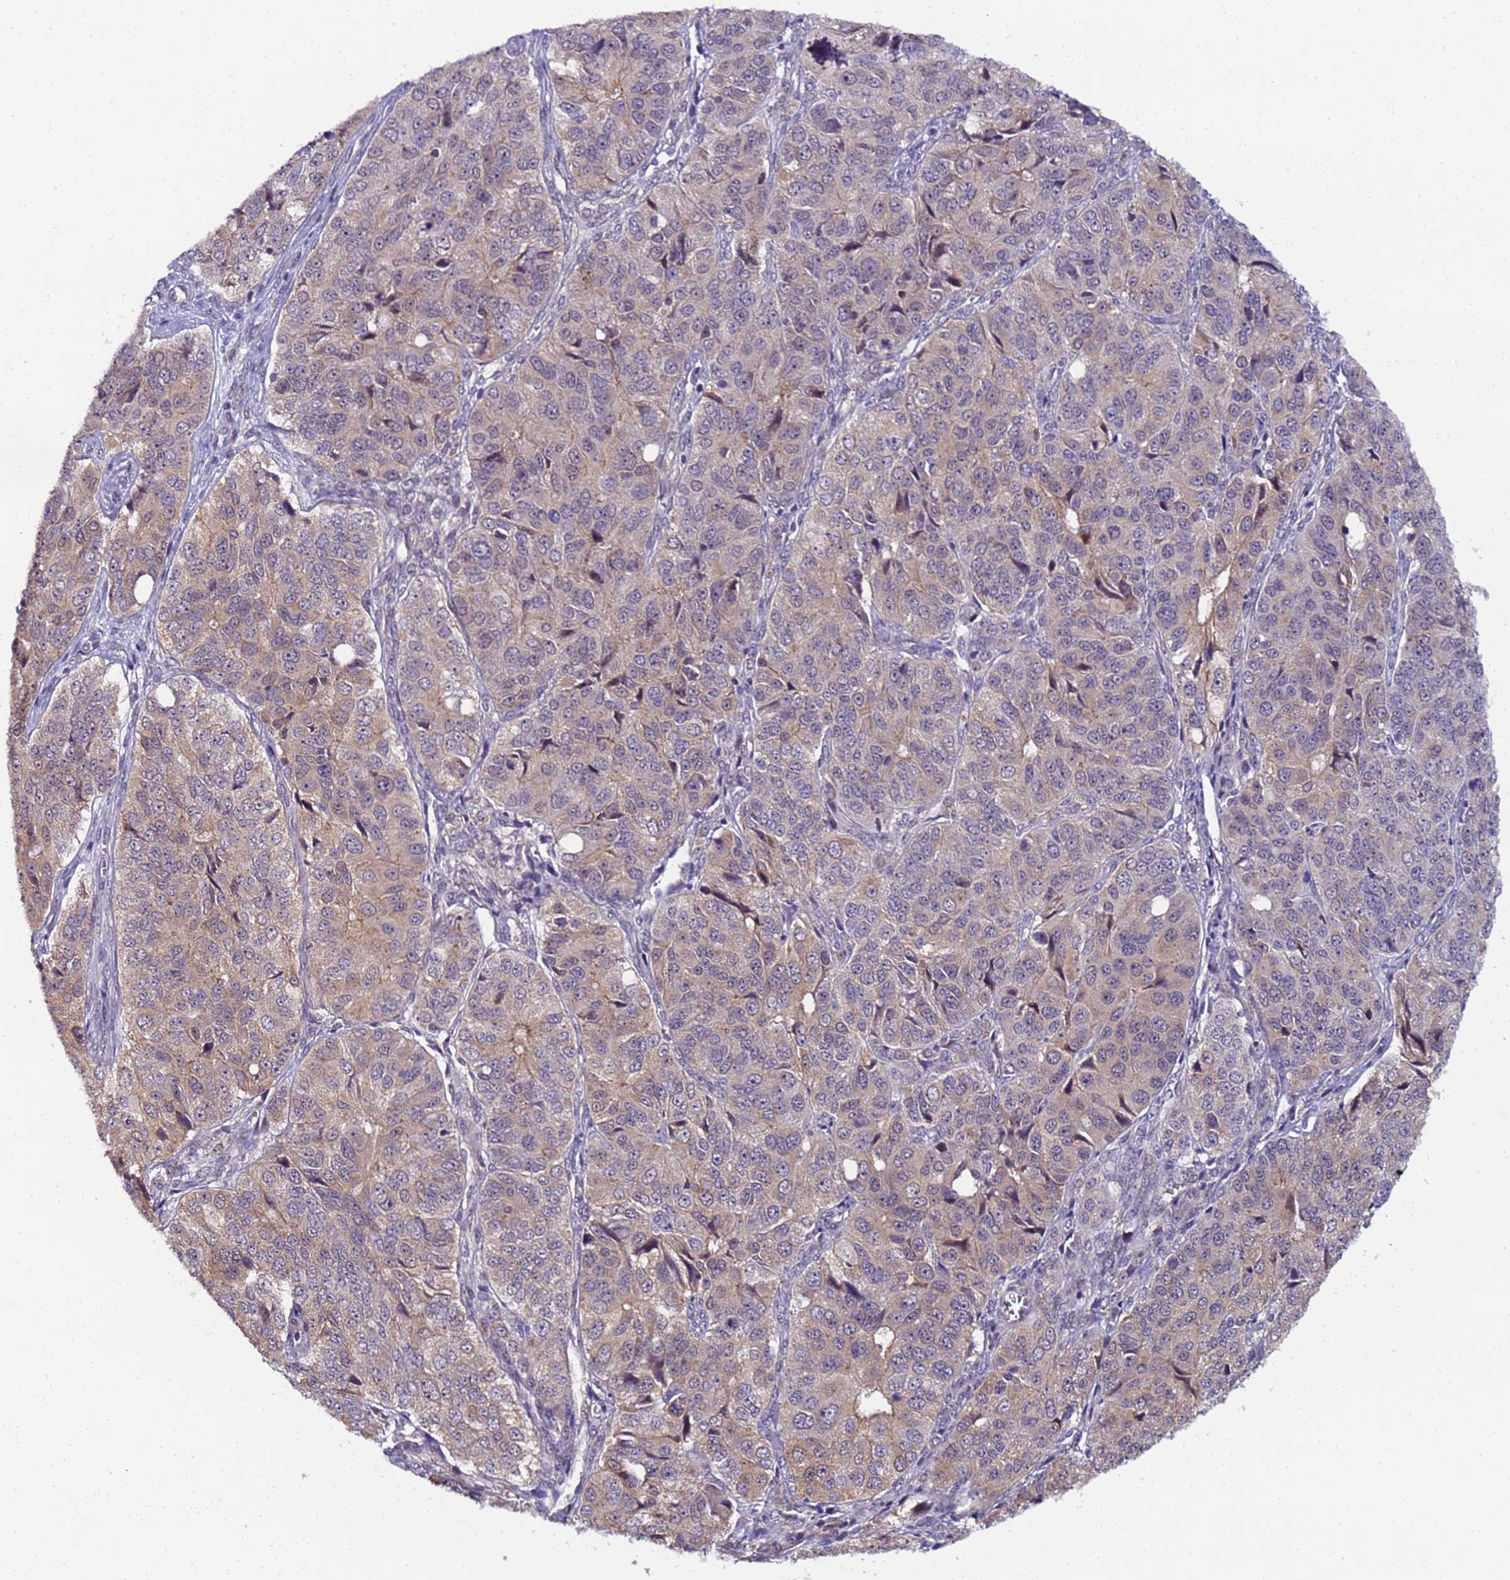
{"staining": {"intensity": "weak", "quantity": "25%-75%", "location": "cytoplasmic/membranous"}, "tissue": "ovarian cancer", "cell_type": "Tumor cells", "image_type": "cancer", "snomed": [{"axis": "morphology", "description": "Carcinoma, endometroid"}, {"axis": "topography", "description": "Ovary"}], "caption": "Weak cytoplasmic/membranous positivity is present in approximately 25%-75% of tumor cells in ovarian cancer (endometroid carcinoma). The protein of interest is shown in brown color, while the nuclei are stained blue.", "gene": "RAPGEF3", "patient": {"sex": "female", "age": 51}}